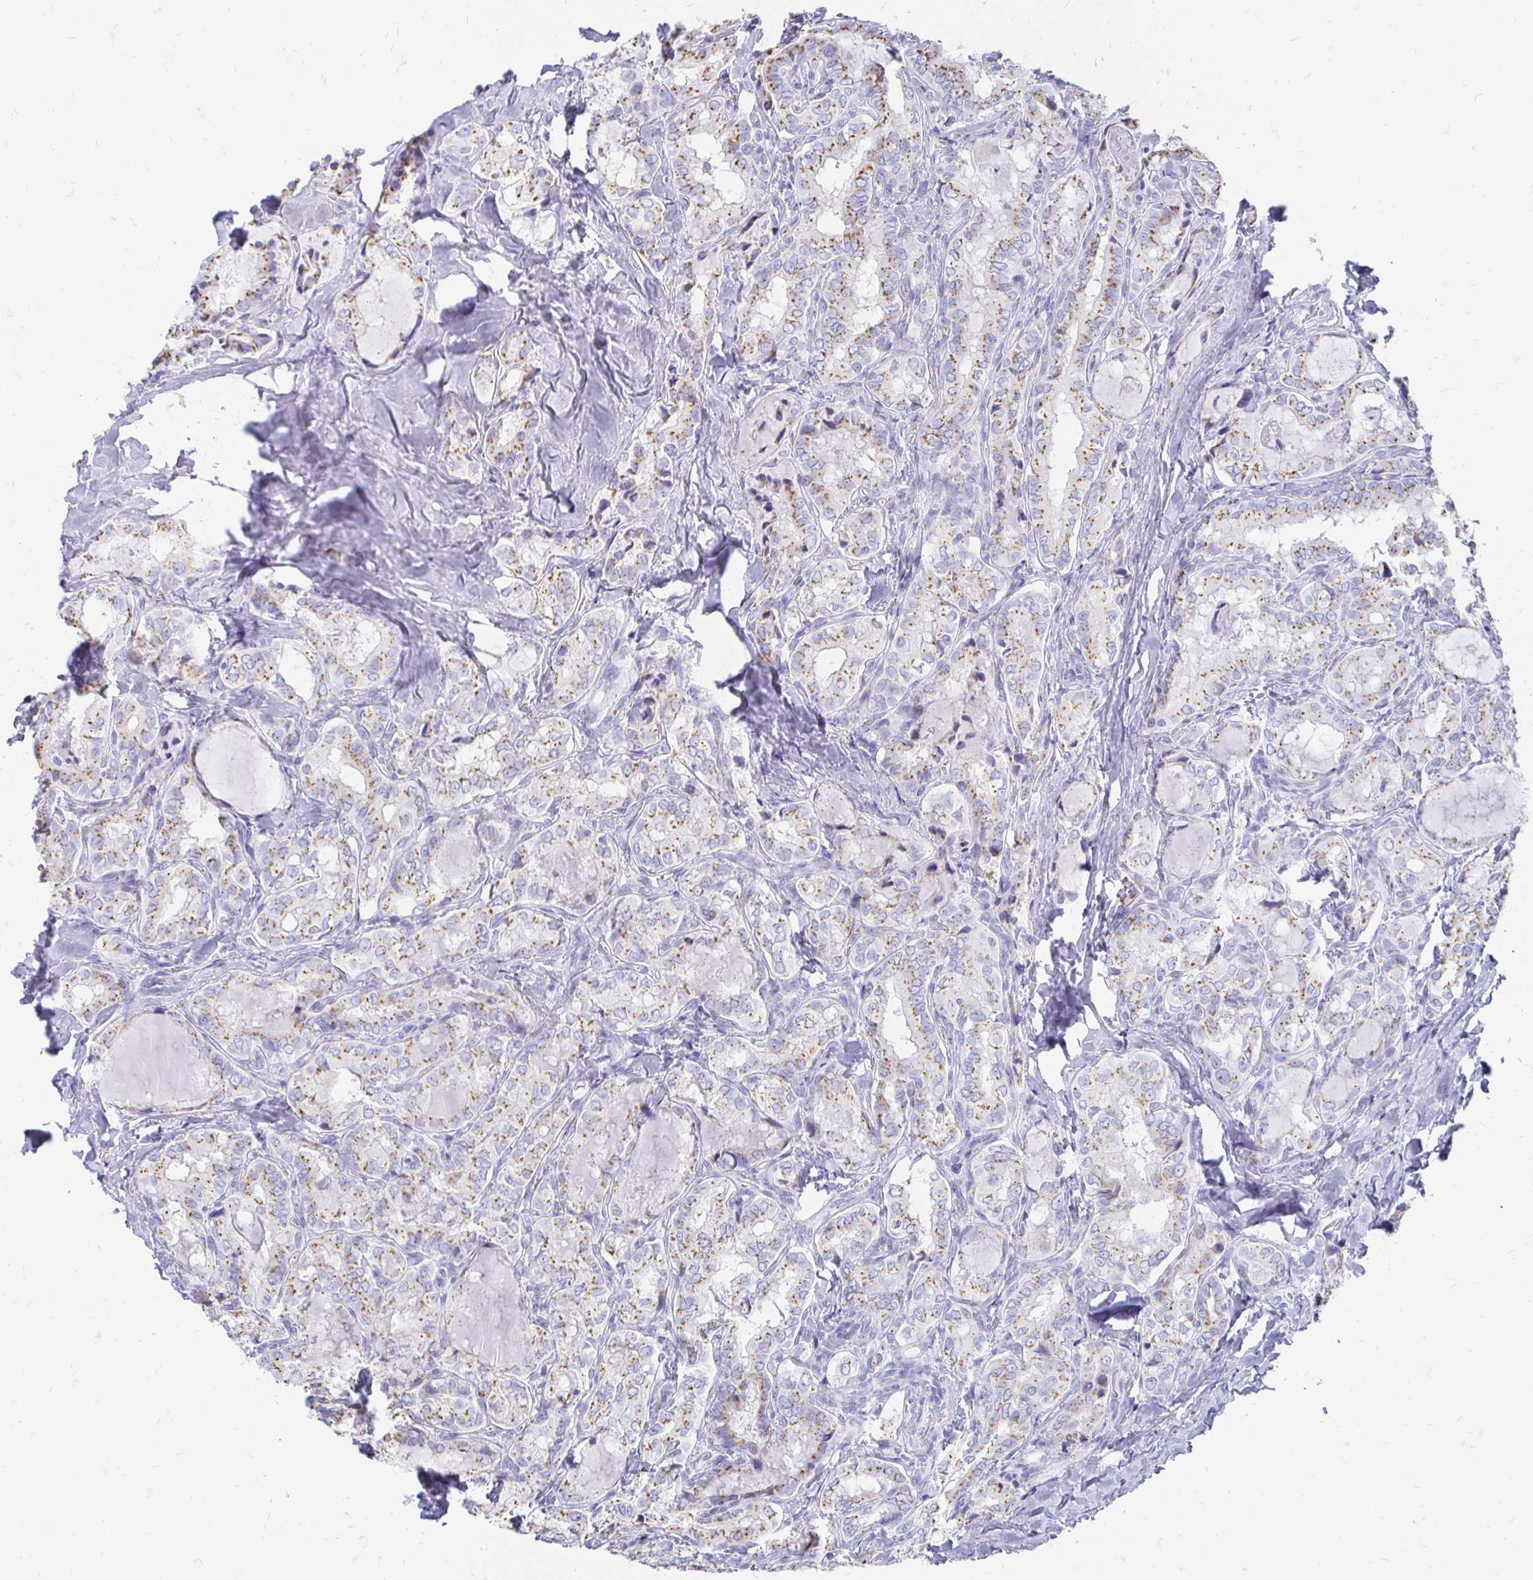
{"staining": {"intensity": "moderate", "quantity": ">75%", "location": "cytoplasmic/membranous"}, "tissue": "thyroid cancer", "cell_type": "Tumor cells", "image_type": "cancer", "snomed": [{"axis": "morphology", "description": "Papillary adenocarcinoma, NOS"}, {"axis": "topography", "description": "Thyroid gland"}], "caption": "A medium amount of moderate cytoplasmic/membranous expression is seen in approximately >75% of tumor cells in thyroid papillary adenocarcinoma tissue.", "gene": "PAGE4", "patient": {"sex": "female", "age": 75}}